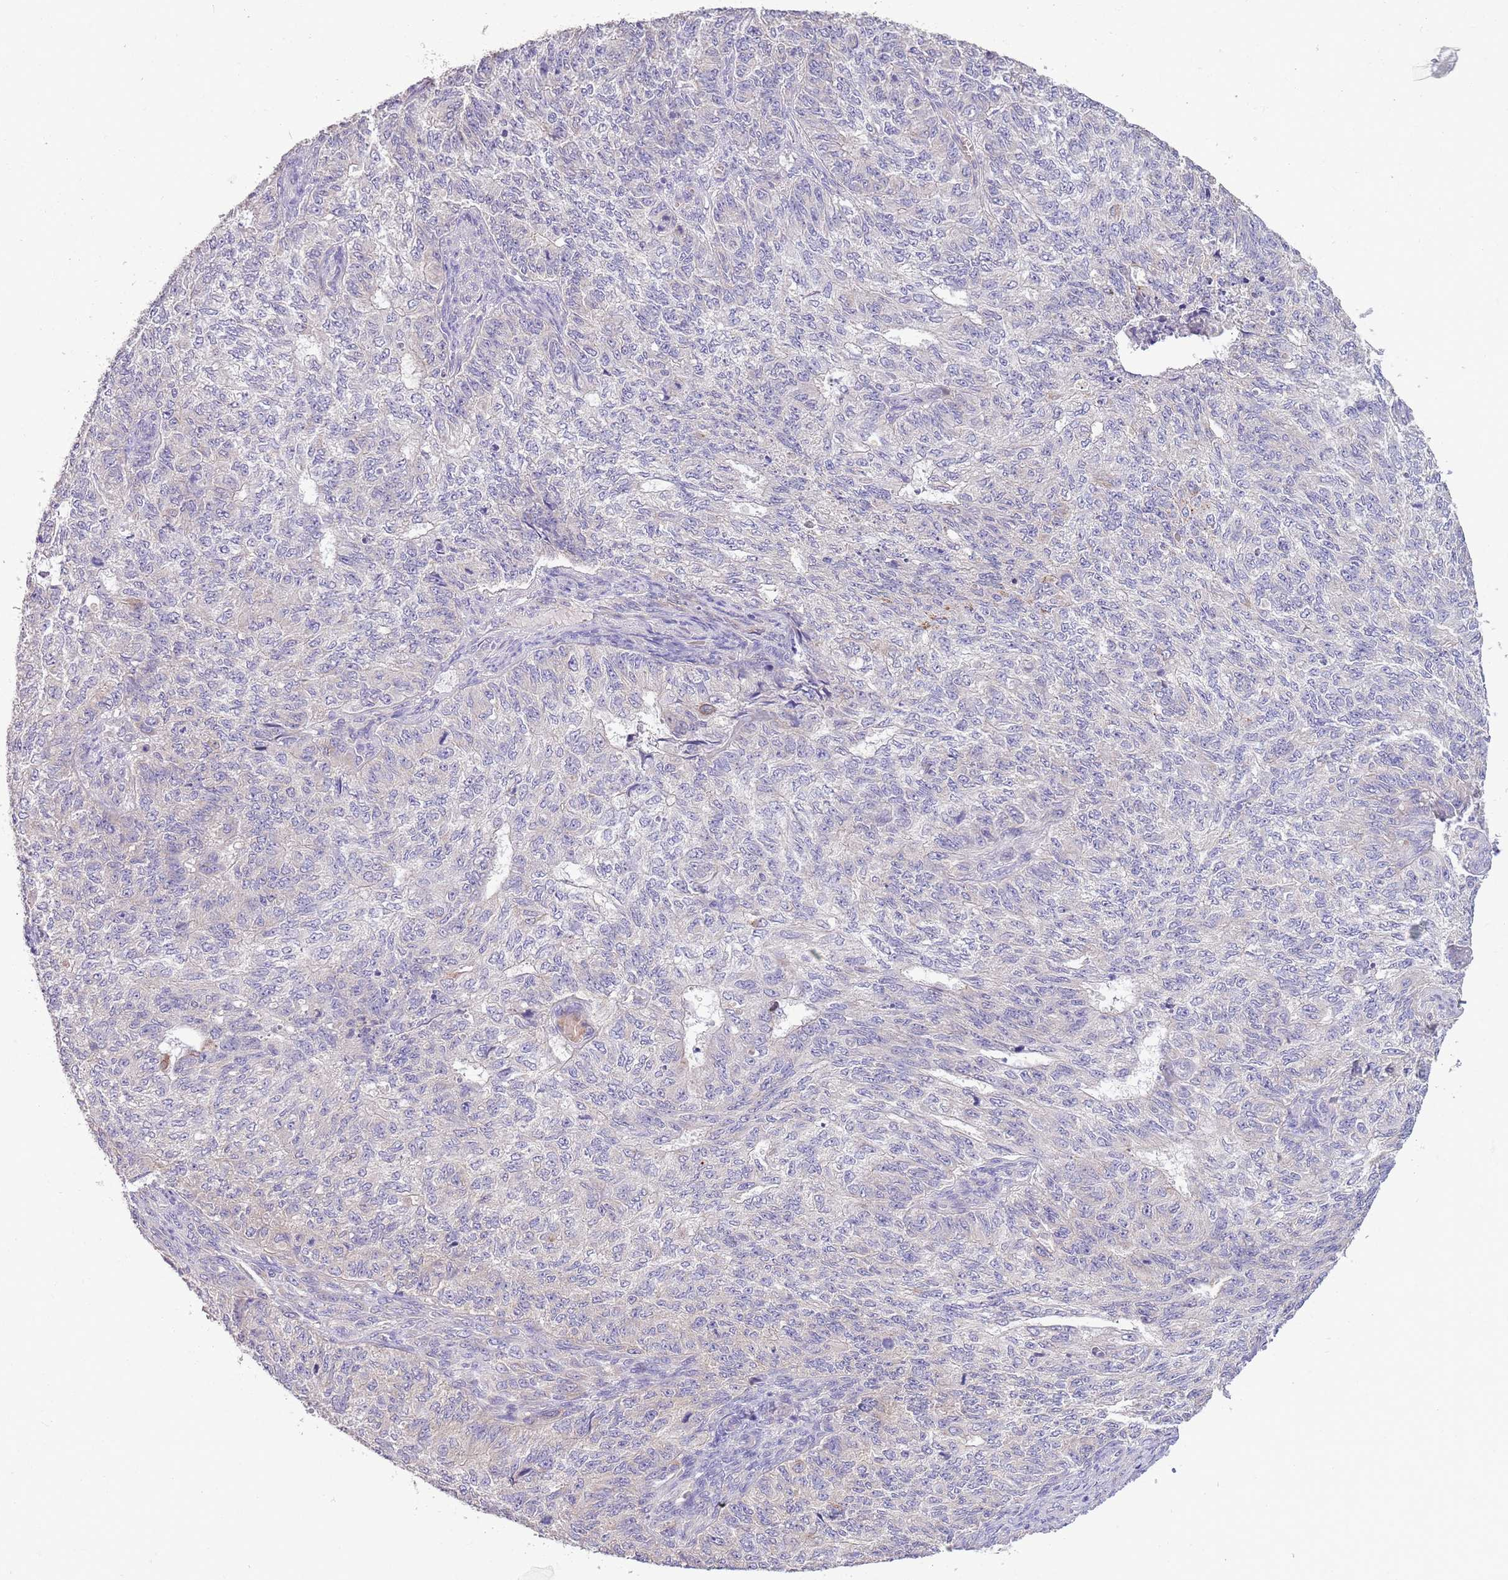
{"staining": {"intensity": "negative", "quantity": "none", "location": "none"}, "tissue": "endometrial cancer", "cell_type": "Tumor cells", "image_type": "cancer", "snomed": [{"axis": "morphology", "description": "Adenocarcinoma, NOS"}, {"axis": "topography", "description": "Endometrium"}], "caption": "Immunohistochemical staining of human endometrial cancer displays no significant staining in tumor cells. Brightfield microscopy of immunohistochemistry (IHC) stained with DAB (brown) and hematoxylin (blue), captured at high magnification.", "gene": "ZNF658", "patient": {"sex": "female", "age": 32}}